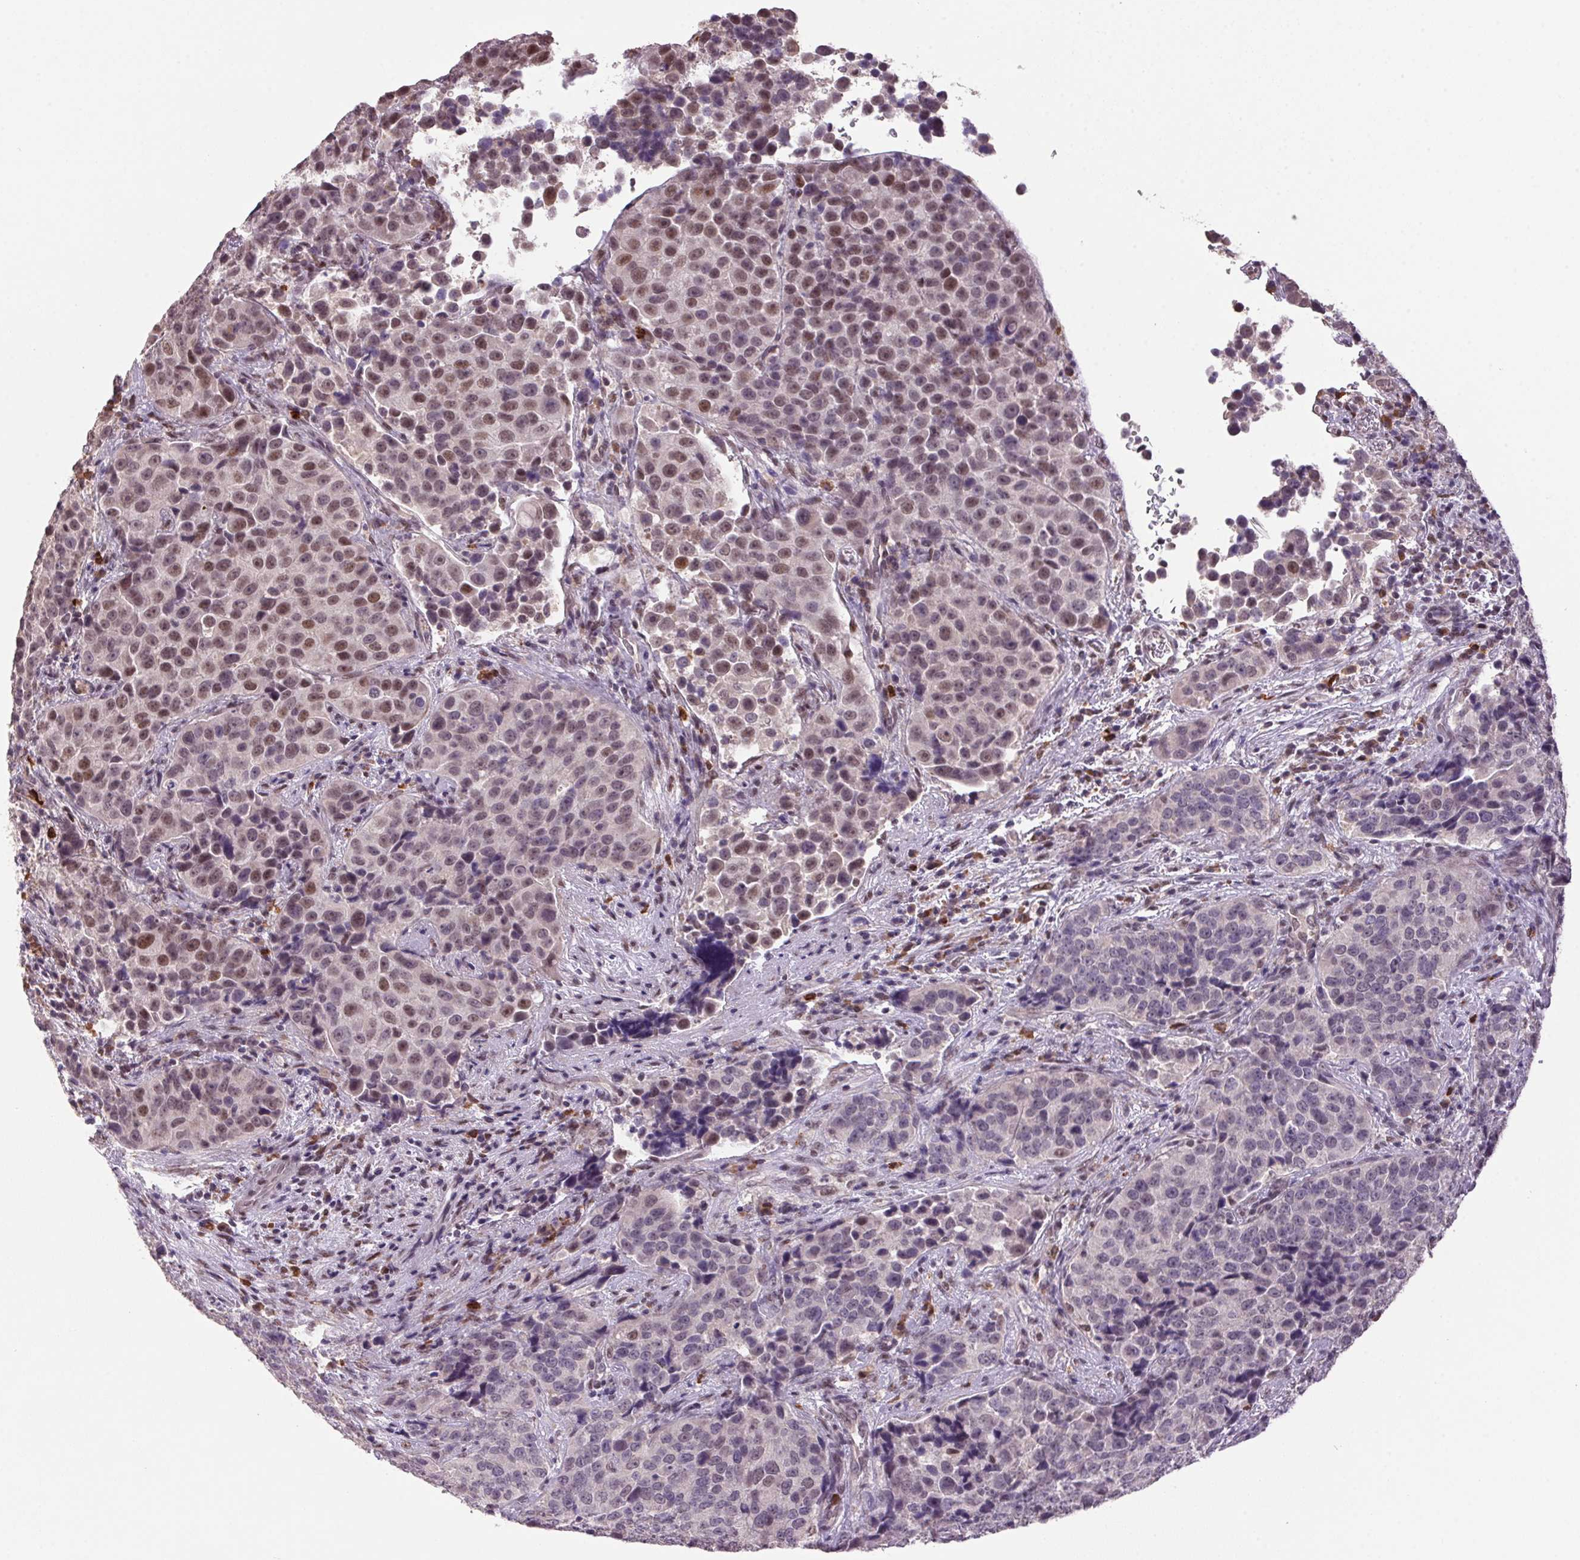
{"staining": {"intensity": "moderate", "quantity": "<25%", "location": "nuclear"}, "tissue": "urothelial cancer", "cell_type": "Tumor cells", "image_type": "cancer", "snomed": [{"axis": "morphology", "description": "Urothelial carcinoma, NOS"}, {"axis": "topography", "description": "Urinary bladder"}], "caption": "Transitional cell carcinoma stained with DAB (3,3'-diaminobenzidine) immunohistochemistry (IHC) exhibits low levels of moderate nuclear expression in about <25% of tumor cells.", "gene": "ZBTB4", "patient": {"sex": "male", "age": 52}}